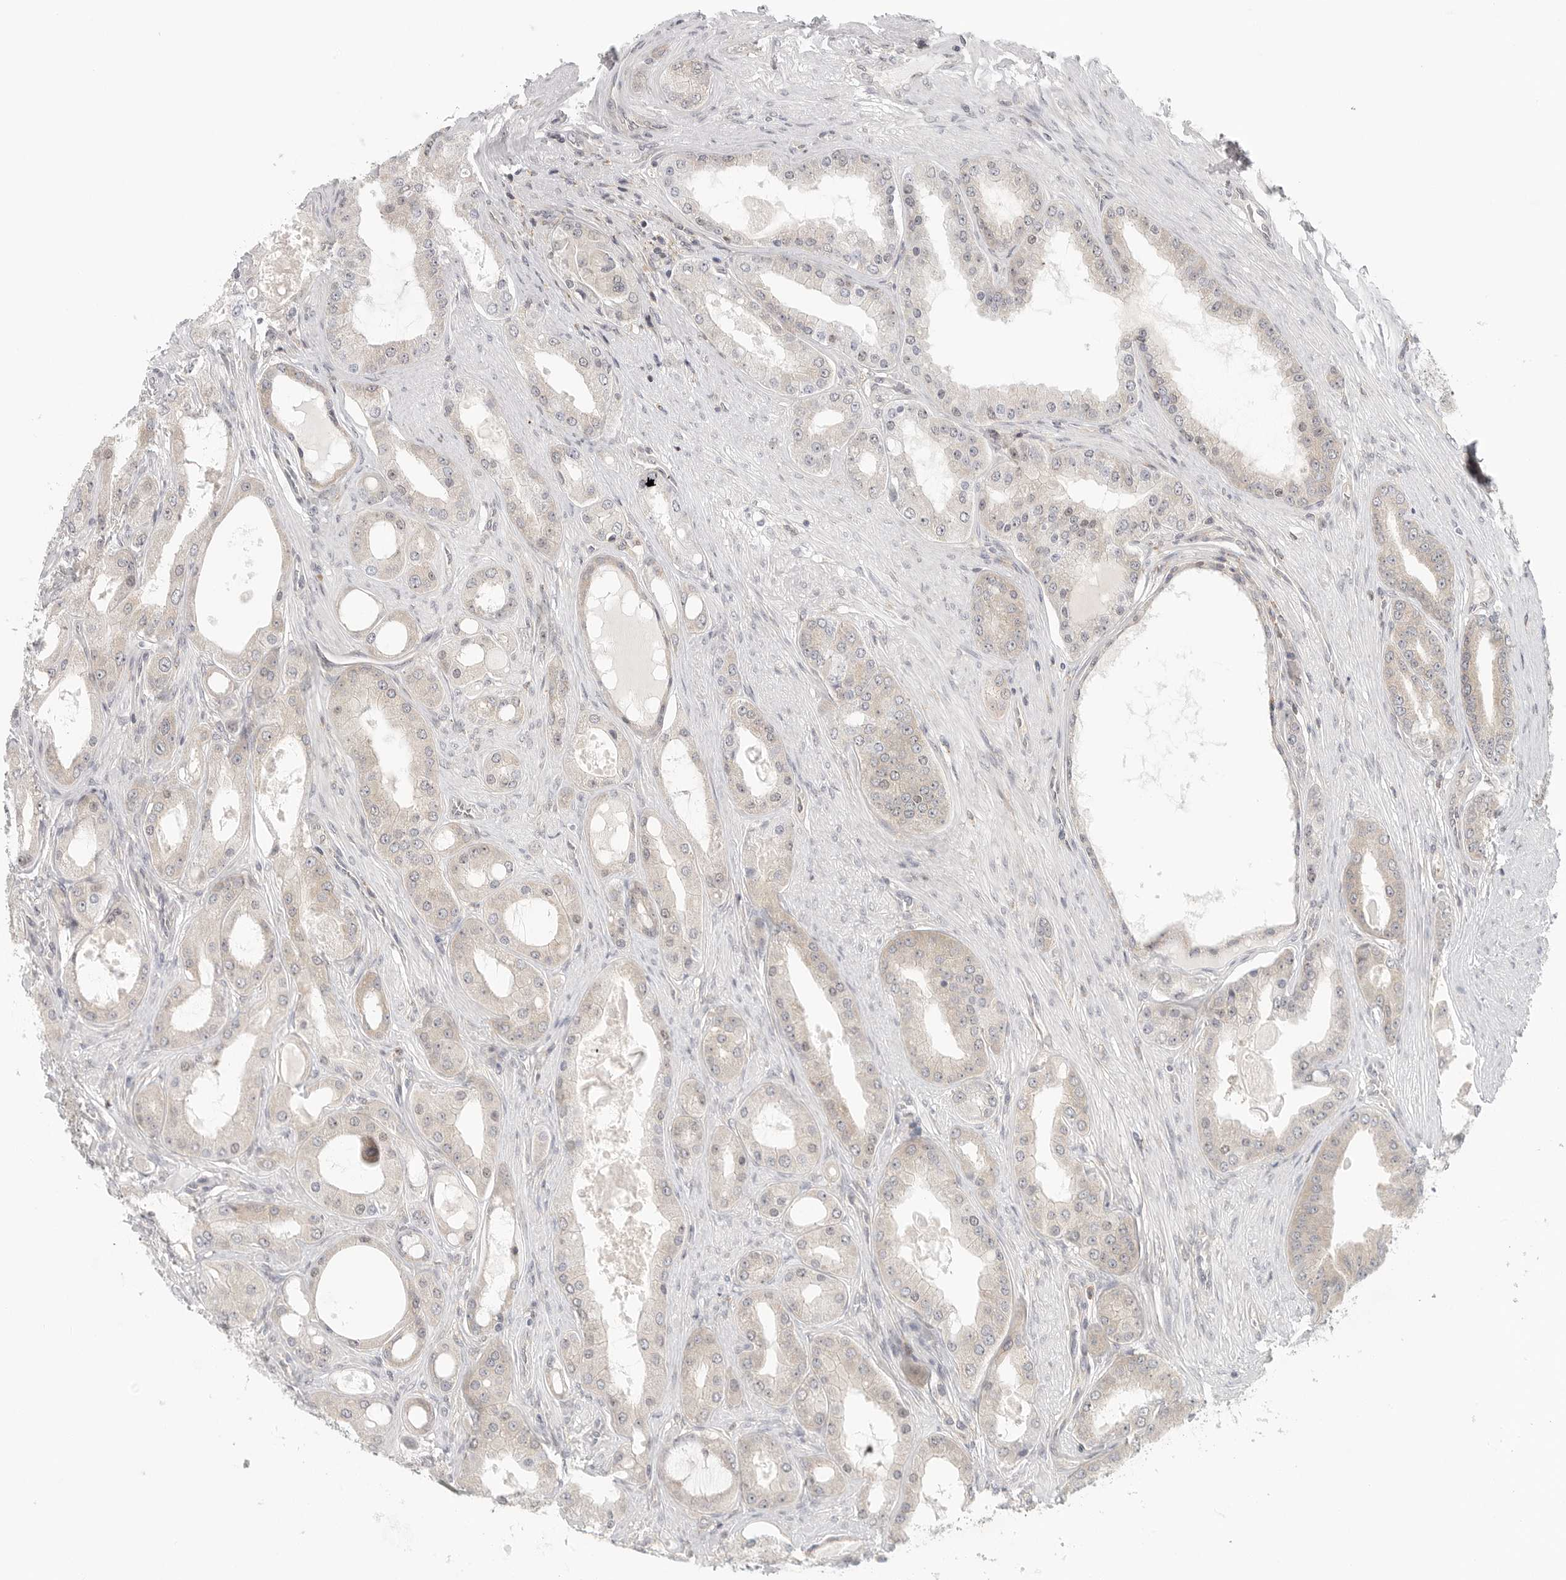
{"staining": {"intensity": "negative", "quantity": "none", "location": "none"}, "tissue": "prostate cancer", "cell_type": "Tumor cells", "image_type": "cancer", "snomed": [{"axis": "morphology", "description": "Adenocarcinoma, High grade"}, {"axis": "topography", "description": "Prostate"}], "caption": "This is an IHC photomicrograph of prostate cancer (adenocarcinoma (high-grade)). There is no staining in tumor cells.", "gene": "HDAC6", "patient": {"sex": "male", "age": 60}}